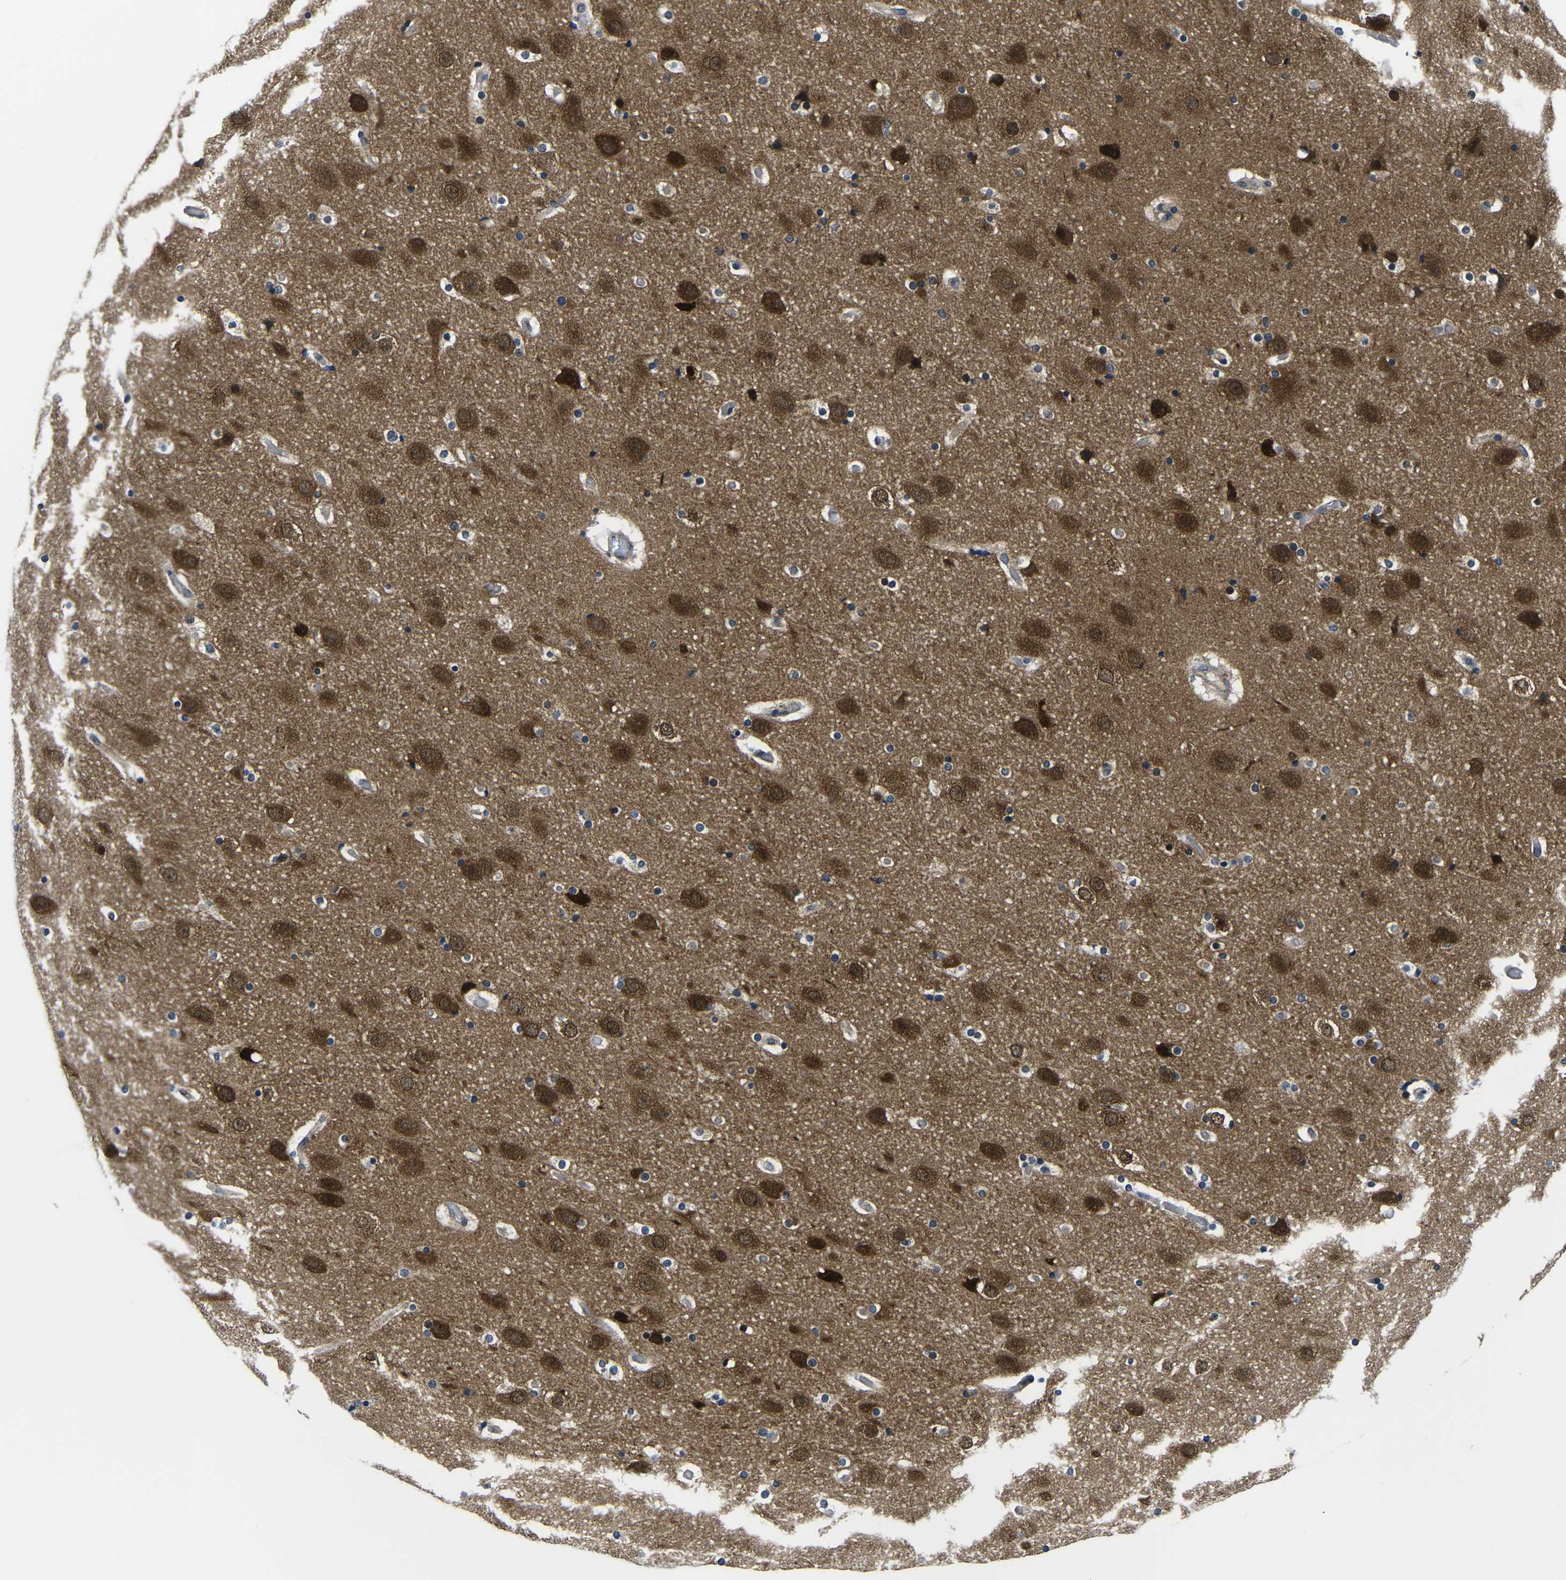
{"staining": {"intensity": "weak", "quantity": "25%-75%", "location": "cytoplasmic/membranous"}, "tissue": "cerebral cortex", "cell_type": "Endothelial cells", "image_type": "normal", "snomed": [{"axis": "morphology", "description": "Normal tissue, NOS"}, {"axis": "topography", "description": "Cerebral cortex"}], "caption": "IHC photomicrograph of benign cerebral cortex stained for a protein (brown), which exhibits low levels of weak cytoplasmic/membranous positivity in about 25%-75% of endothelial cells.", "gene": "GSK3B", "patient": {"sex": "male", "age": 57}}